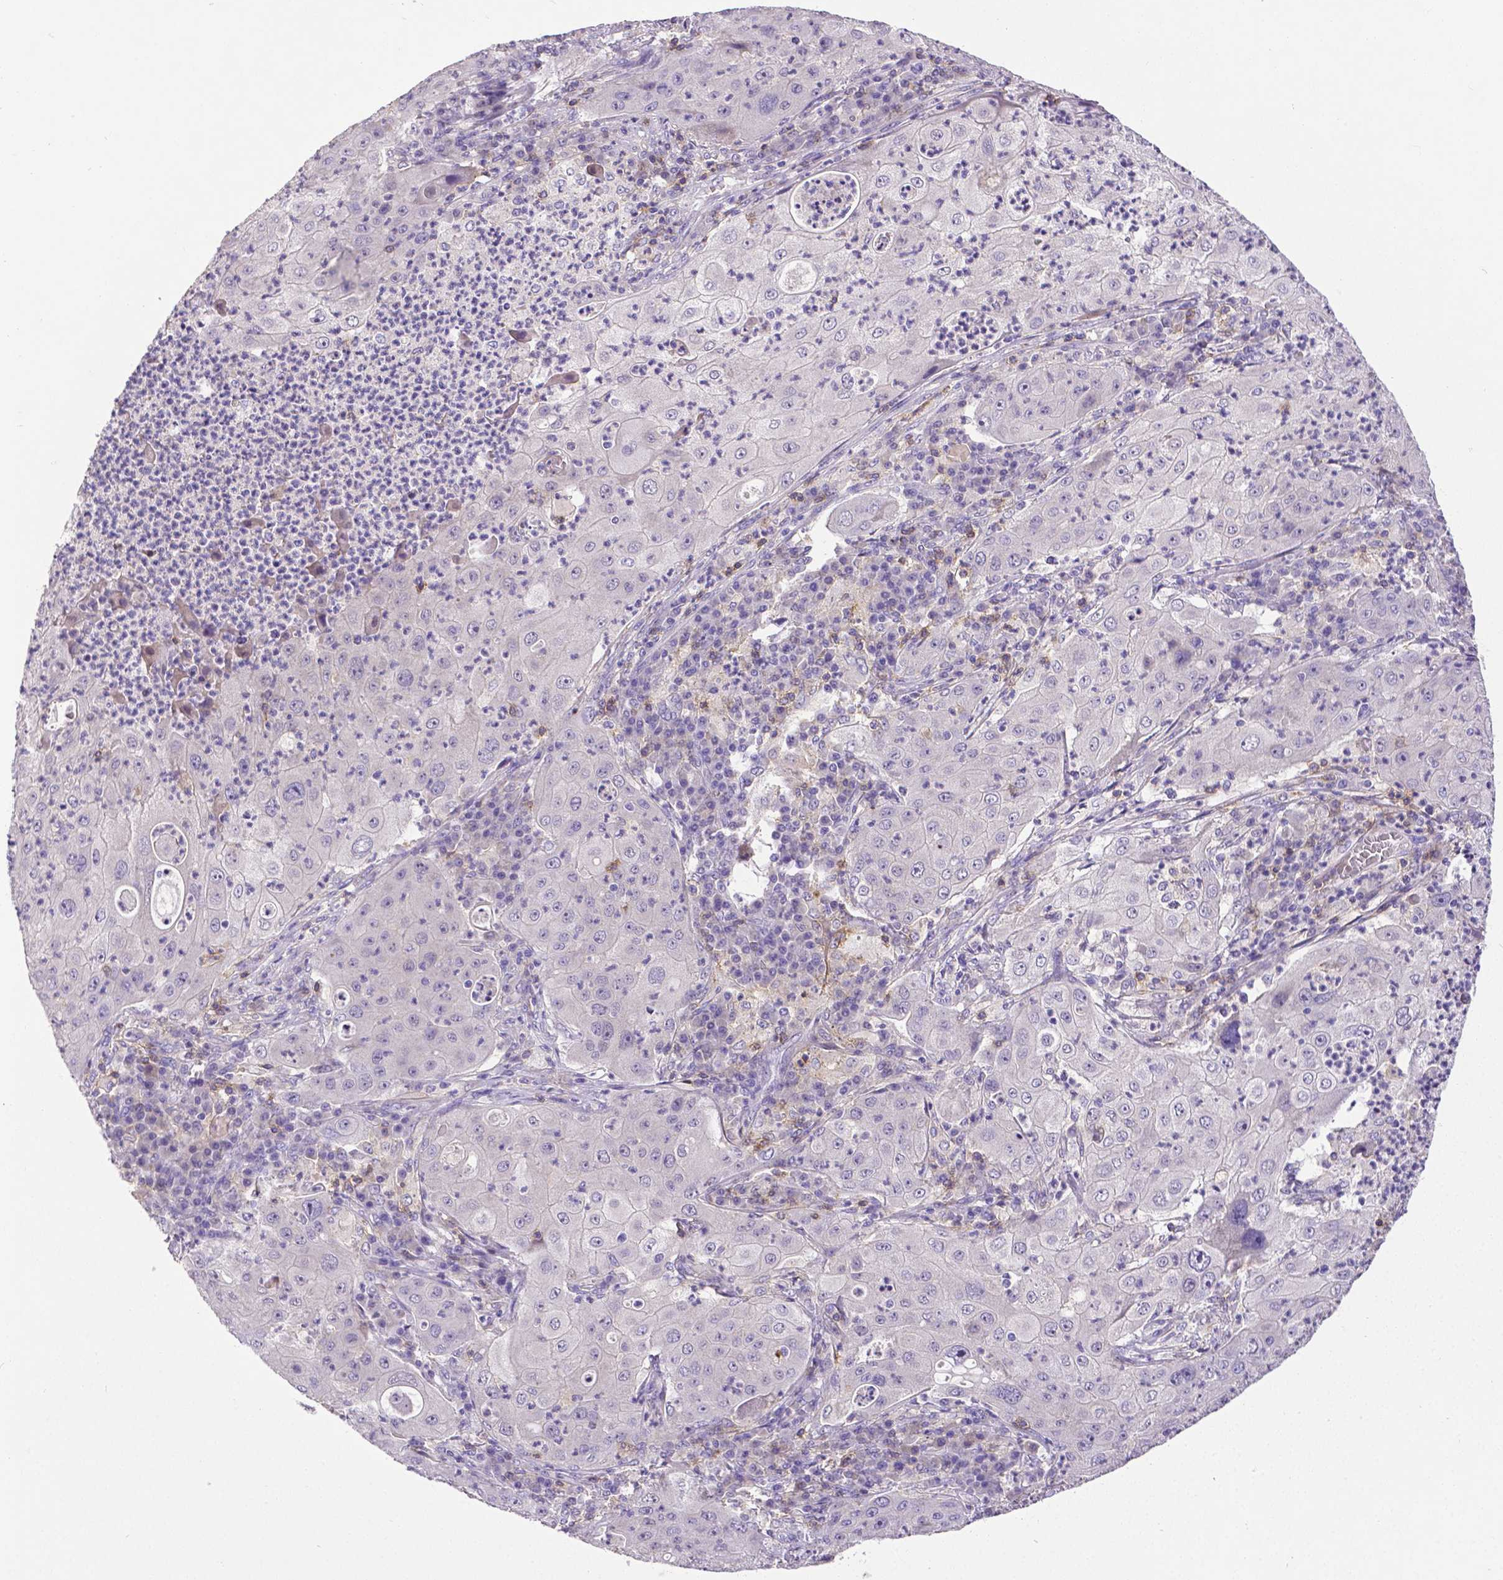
{"staining": {"intensity": "negative", "quantity": "none", "location": "none"}, "tissue": "lung cancer", "cell_type": "Tumor cells", "image_type": "cancer", "snomed": [{"axis": "morphology", "description": "Squamous cell carcinoma, NOS"}, {"axis": "topography", "description": "Lung"}], "caption": "High power microscopy photomicrograph of an immunohistochemistry micrograph of lung cancer (squamous cell carcinoma), revealing no significant expression in tumor cells. (Brightfield microscopy of DAB (3,3'-diaminobenzidine) IHC at high magnification).", "gene": "CD4", "patient": {"sex": "female", "age": 59}}